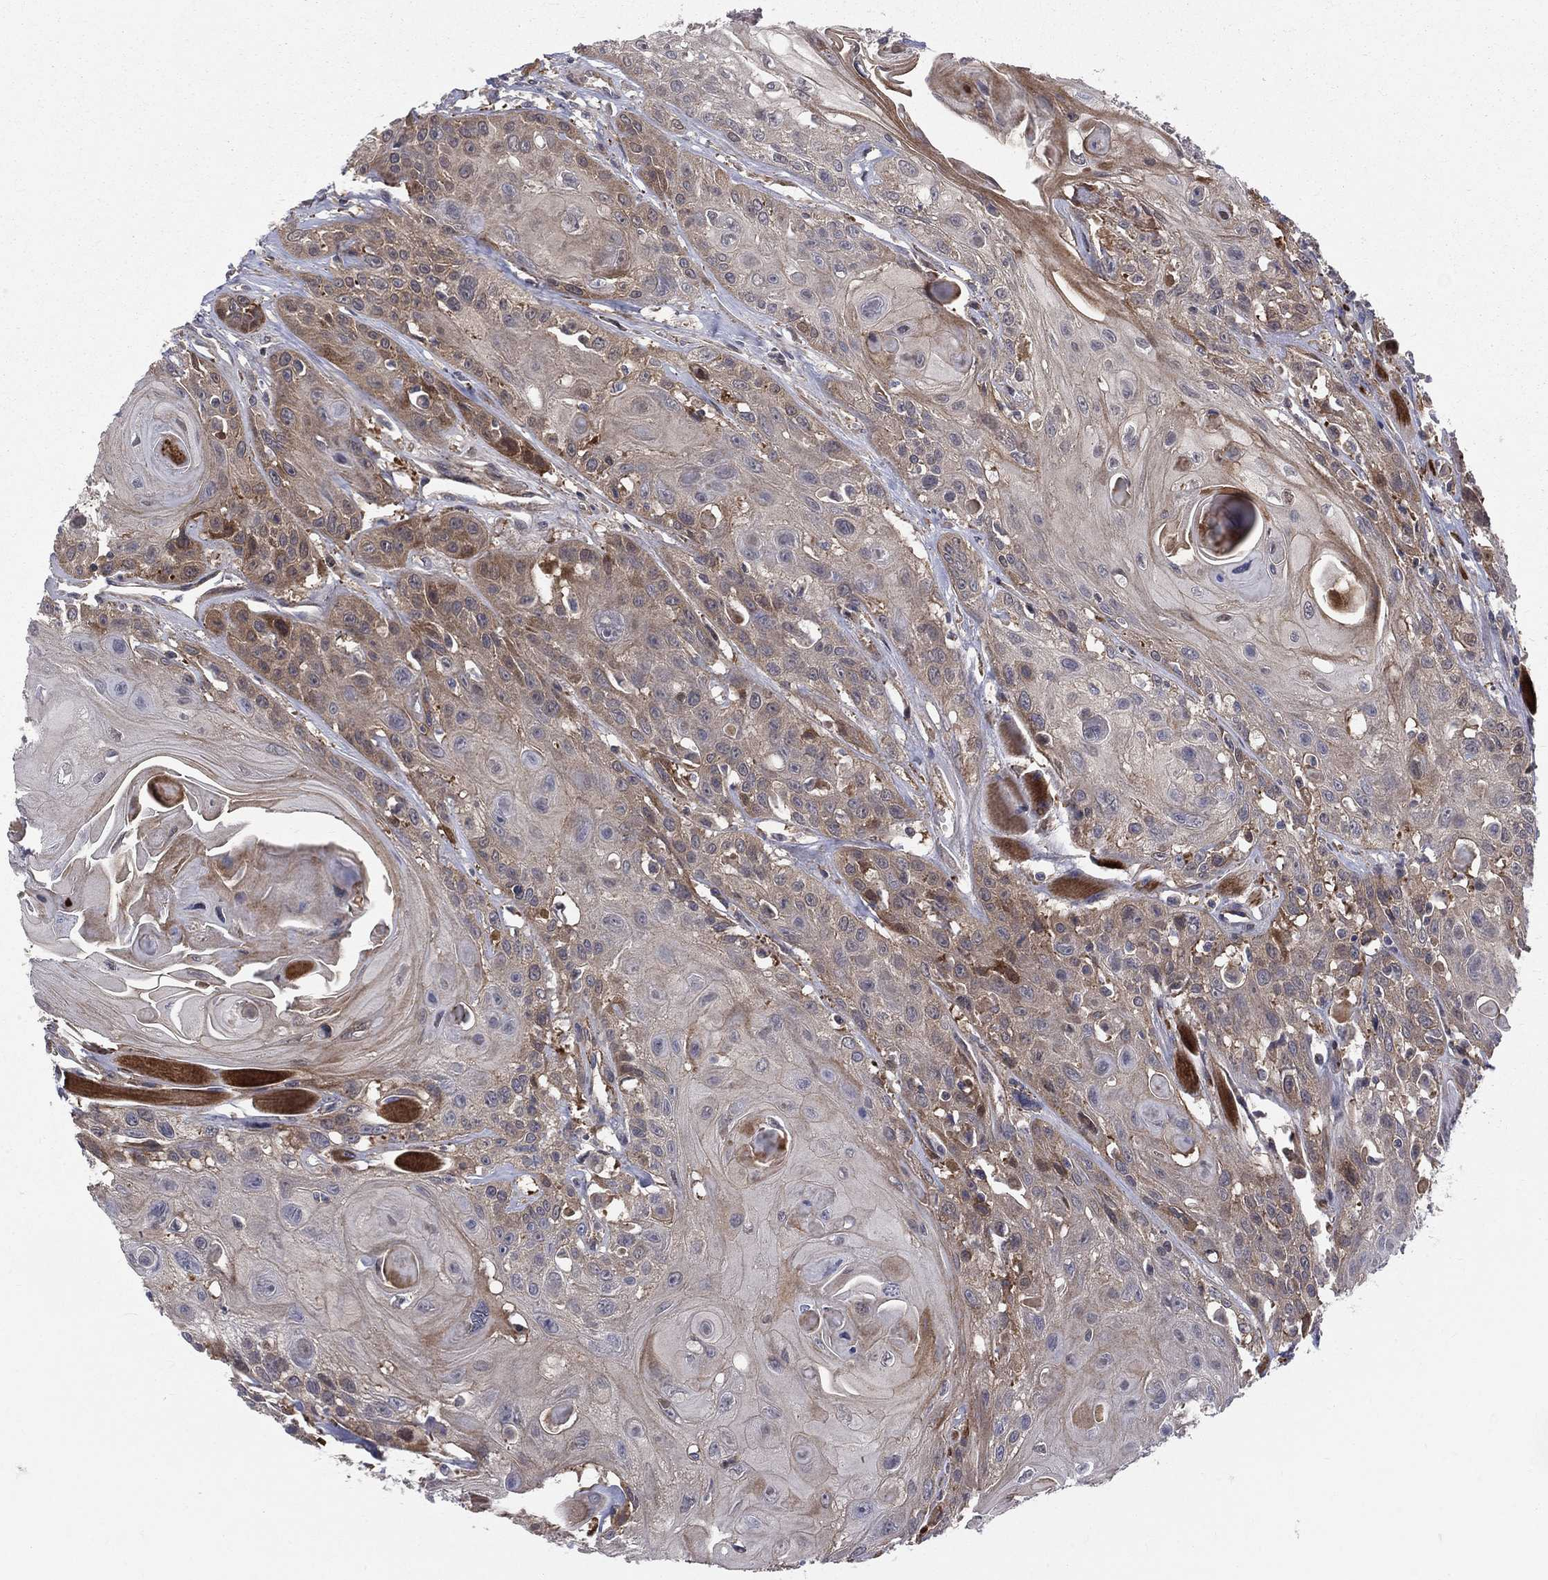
{"staining": {"intensity": "moderate", "quantity": "<25%", "location": "cytoplasmic/membranous"}, "tissue": "head and neck cancer", "cell_type": "Tumor cells", "image_type": "cancer", "snomed": [{"axis": "morphology", "description": "Squamous cell carcinoma, NOS"}, {"axis": "topography", "description": "Head-Neck"}], "caption": "This image shows squamous cell carcinoma (head and neck) stained with immunohistochemistry to label a protein in brown. The cytoplasmic/membranous of tumor cells show moderate positivity for the protein. Nuclei are counter-stained blue.", "gene": "POMZP3", "patient": {"sex": "female", "age": 59}}